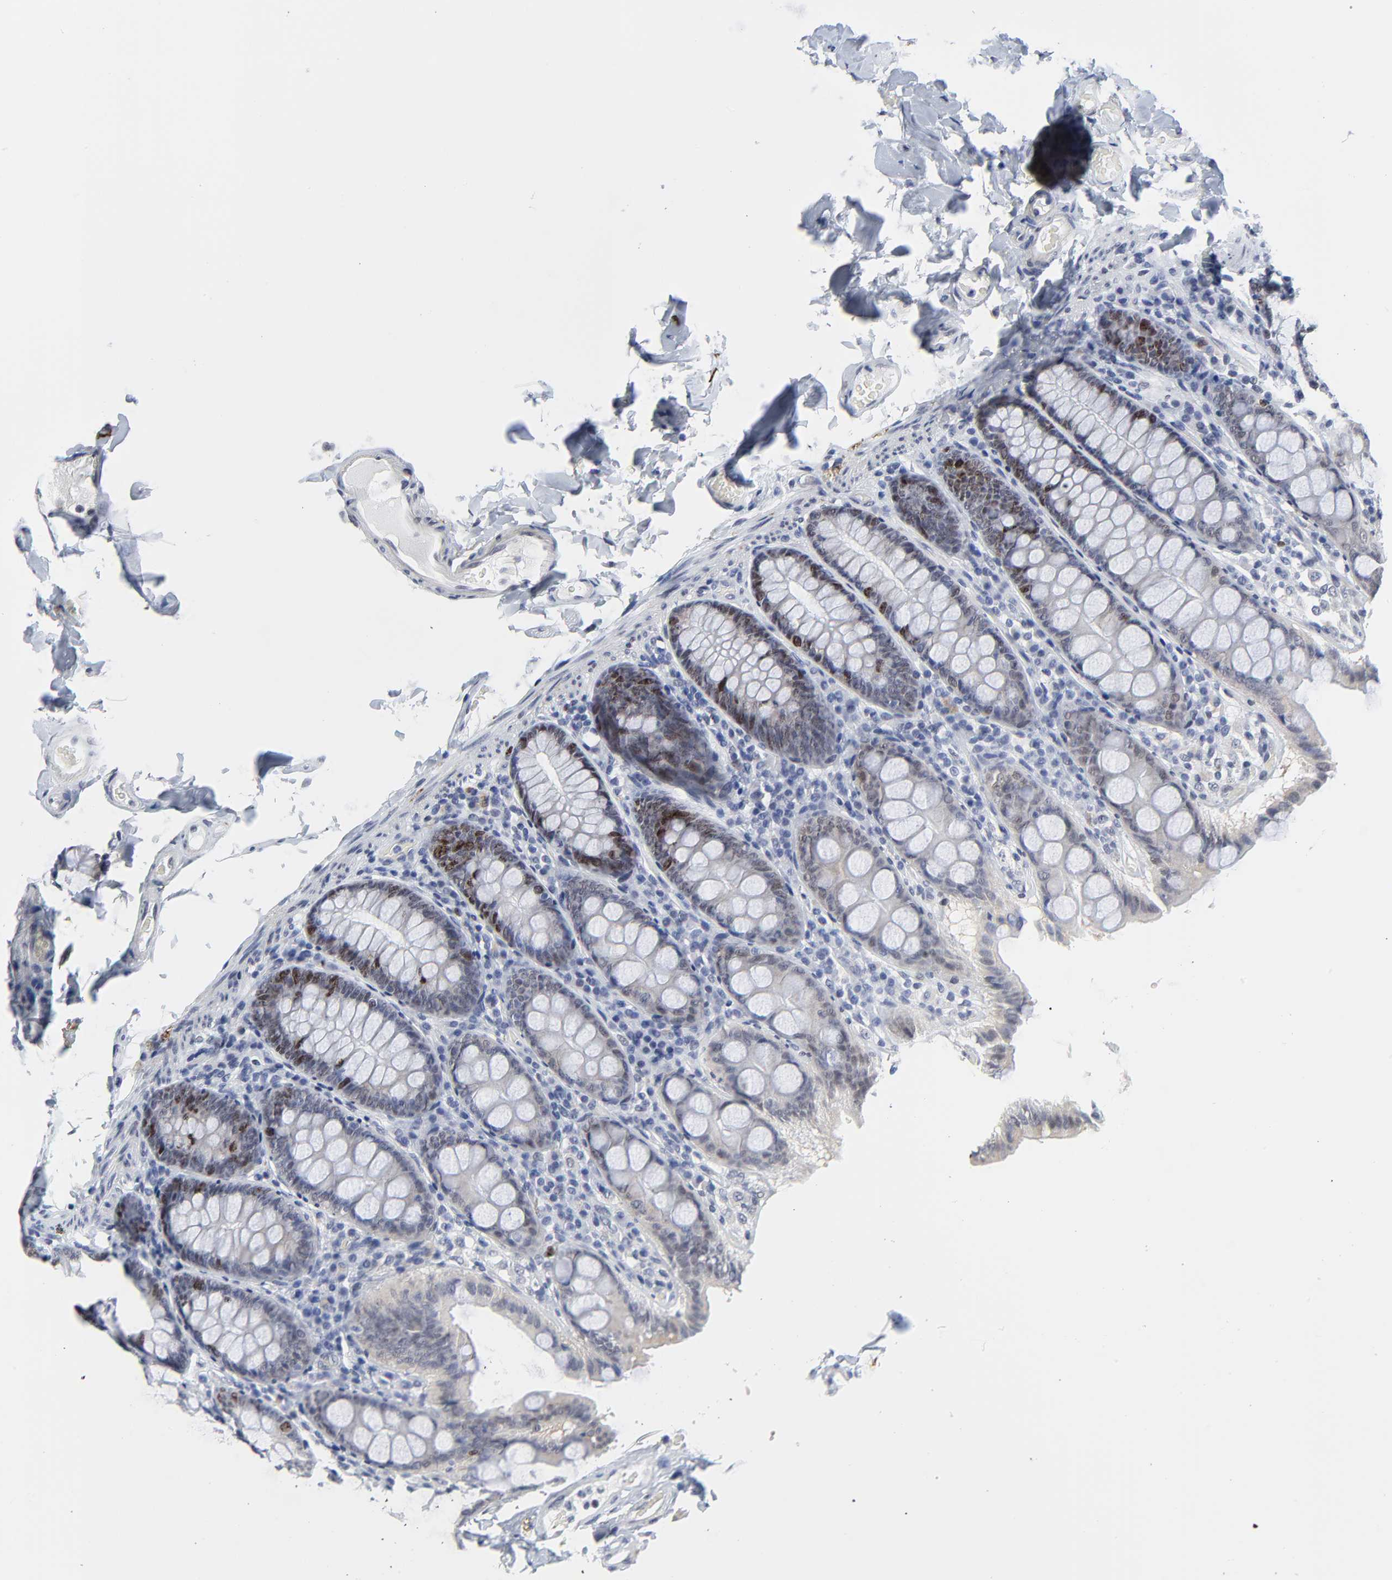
{"staining": {"intensity": "moderate", "quantity": "25%-75%", "location": "nuclear"}, "tissue": "colon", "cell_type": "Glandular cells", "image_type": "normal", "snomed": [{"axis": "morphology", "description": "Normal tissue, NOS"}, {"axis": "topography", "description": "Colon"}], "caption": "Brown immunohistochemical staining in normal colon shows moderate nuclear positivity in about 25%-75% of glandular cells. Nuclei are stained in blue.", "gene": "ZNF589", "patient": {"sex": "female", "age": 61}}